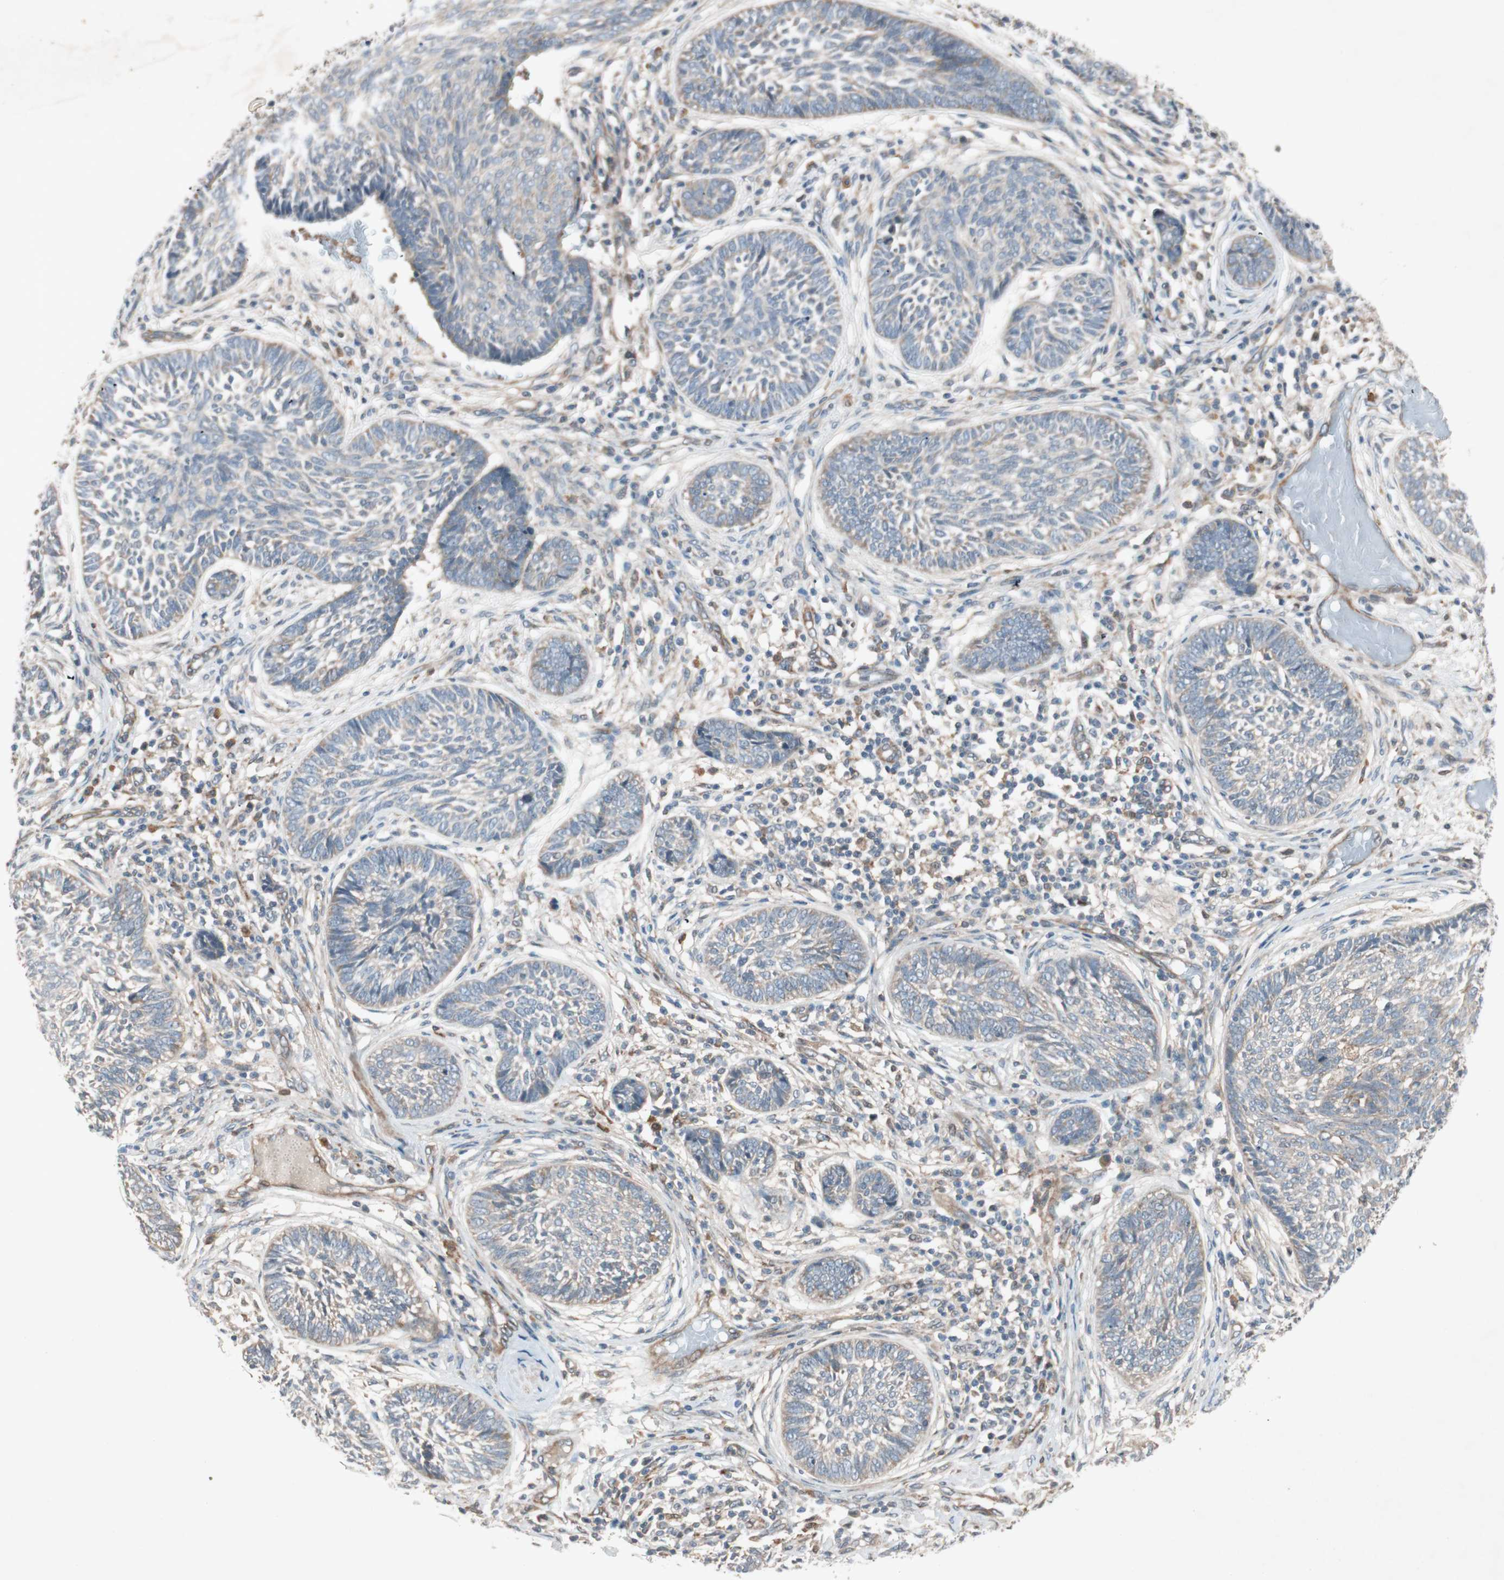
{"staining": {"intensity": "negative", "quantity": "none", "location": "none"}, "tissue": "skin cancer", "cell_type": "Tumor cells", "image_type": "cancer", "snomed": [{"axis": "morphology", "description": "Papilloma, NOS"}, {"axis": "morphology", "description": "Basal cell carcinoma"}, {"axis": "topography", "description": "Skin"}], "caption": "The image shows no significant positivity in tumor cells of skin cancer.", "gene": "SDSL", "patient": {"sex": "male", "age": 87}}